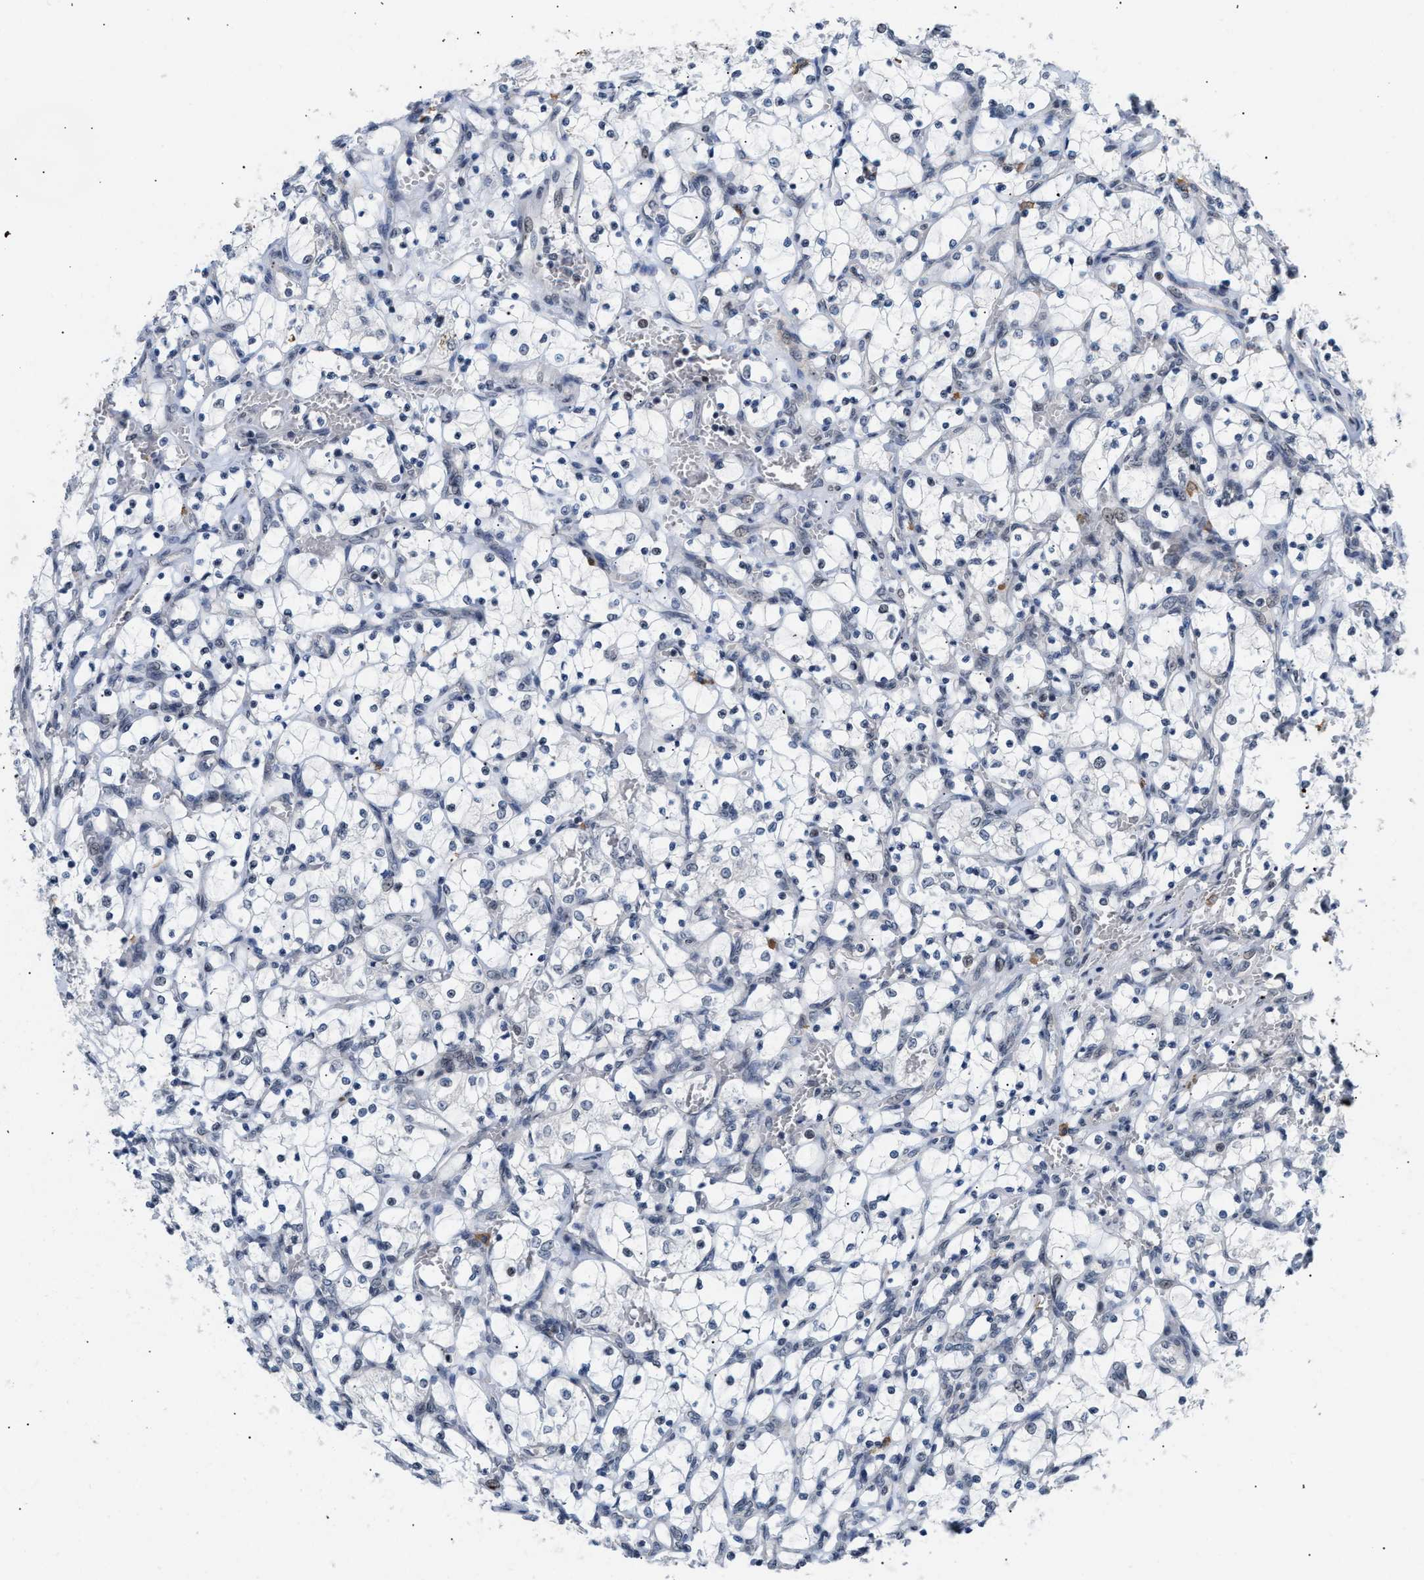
{"staining": {"intensity": "negative", "quantity": "none", "location": "none"}, "tissue": "renal cancer", "cell_type": "Tumor cells", "image_type": "cancer", "snomed": [{"axis": "morphology", "description": "Adenocarcinoma, NOS"}, {"axis": "topography", "description": "Kidney"}], "caption": "Immunohistochemistry micrograph of neoplastic tissue: adenocarcinoma (renal) stained with DAB (3,3'-diaminobenzidine) reveals no significant protein expression in tumor cells. (Brightfield microscopy of DAB (3,3'-diaminobenzidine) immunohistochemistry (IHC) at high magnification).", "gene": "TXNRD3", "patient": {"sex": "female", "age": 69}}